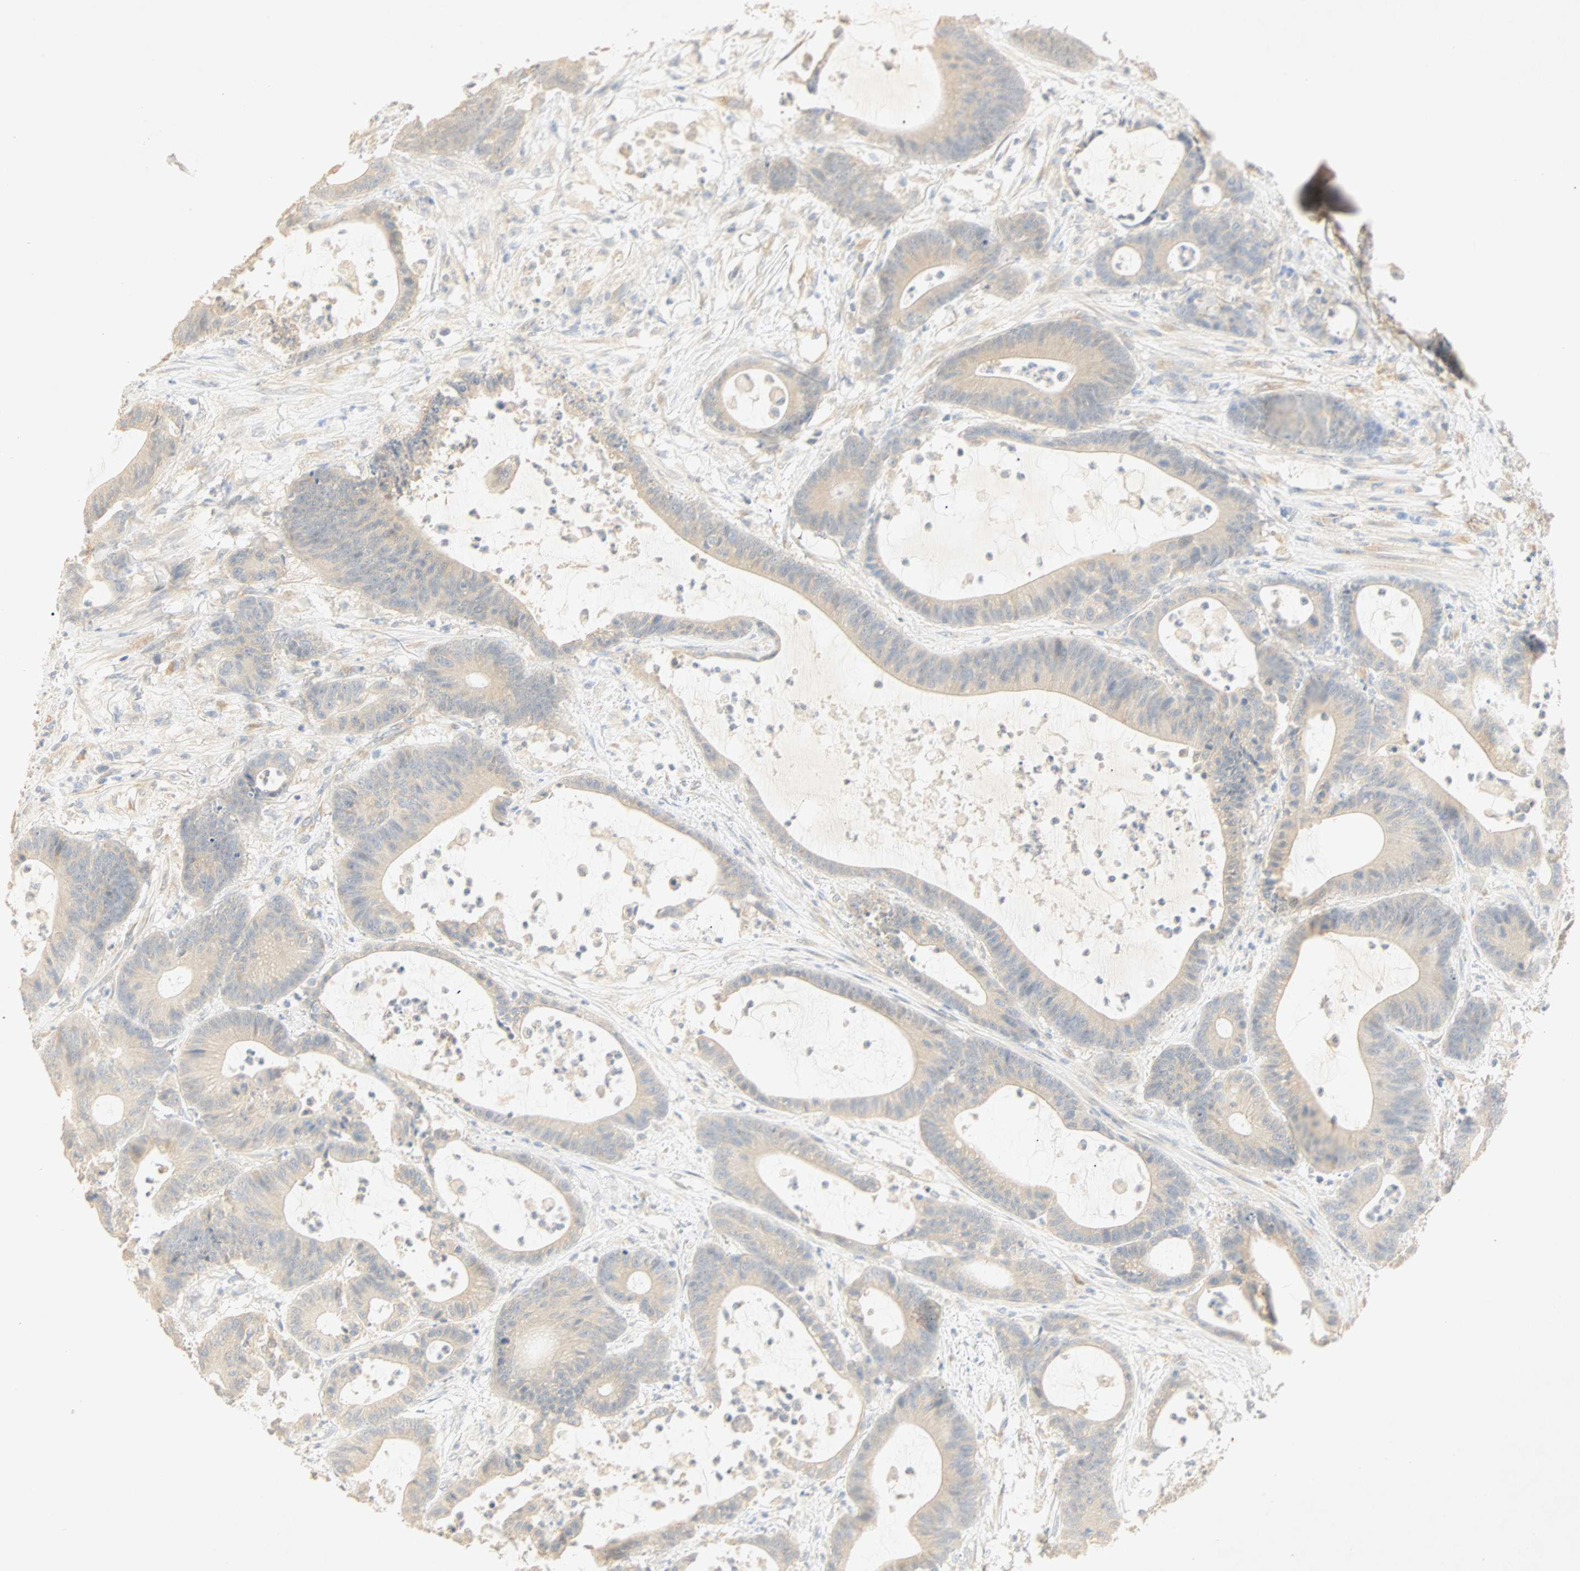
{"staining": {"intensity": "weak", "quantity": "25%-75%", "location": "cytoplasmic/membranous"}, "tissue": "colorectal cancer", "cell_type": "Tumor cells", "image_type": "cancer", "snomed": [{"axis": "morphology", "description": "Adenocarcinoma, NOS"}, {"axis": "topography", "description": "Colon"}], "caption": "DAB immunohistochemical staining of colorectal adenocarcinoma reveals weak cytoplasmic/membranous protein staining in approximately 25%-75% of tumor cells. (Brightfield microscopy of DAB IHC at high magnification).", "gene": "SELENBP1", "patient": {"sex": "female", "age": 84}}